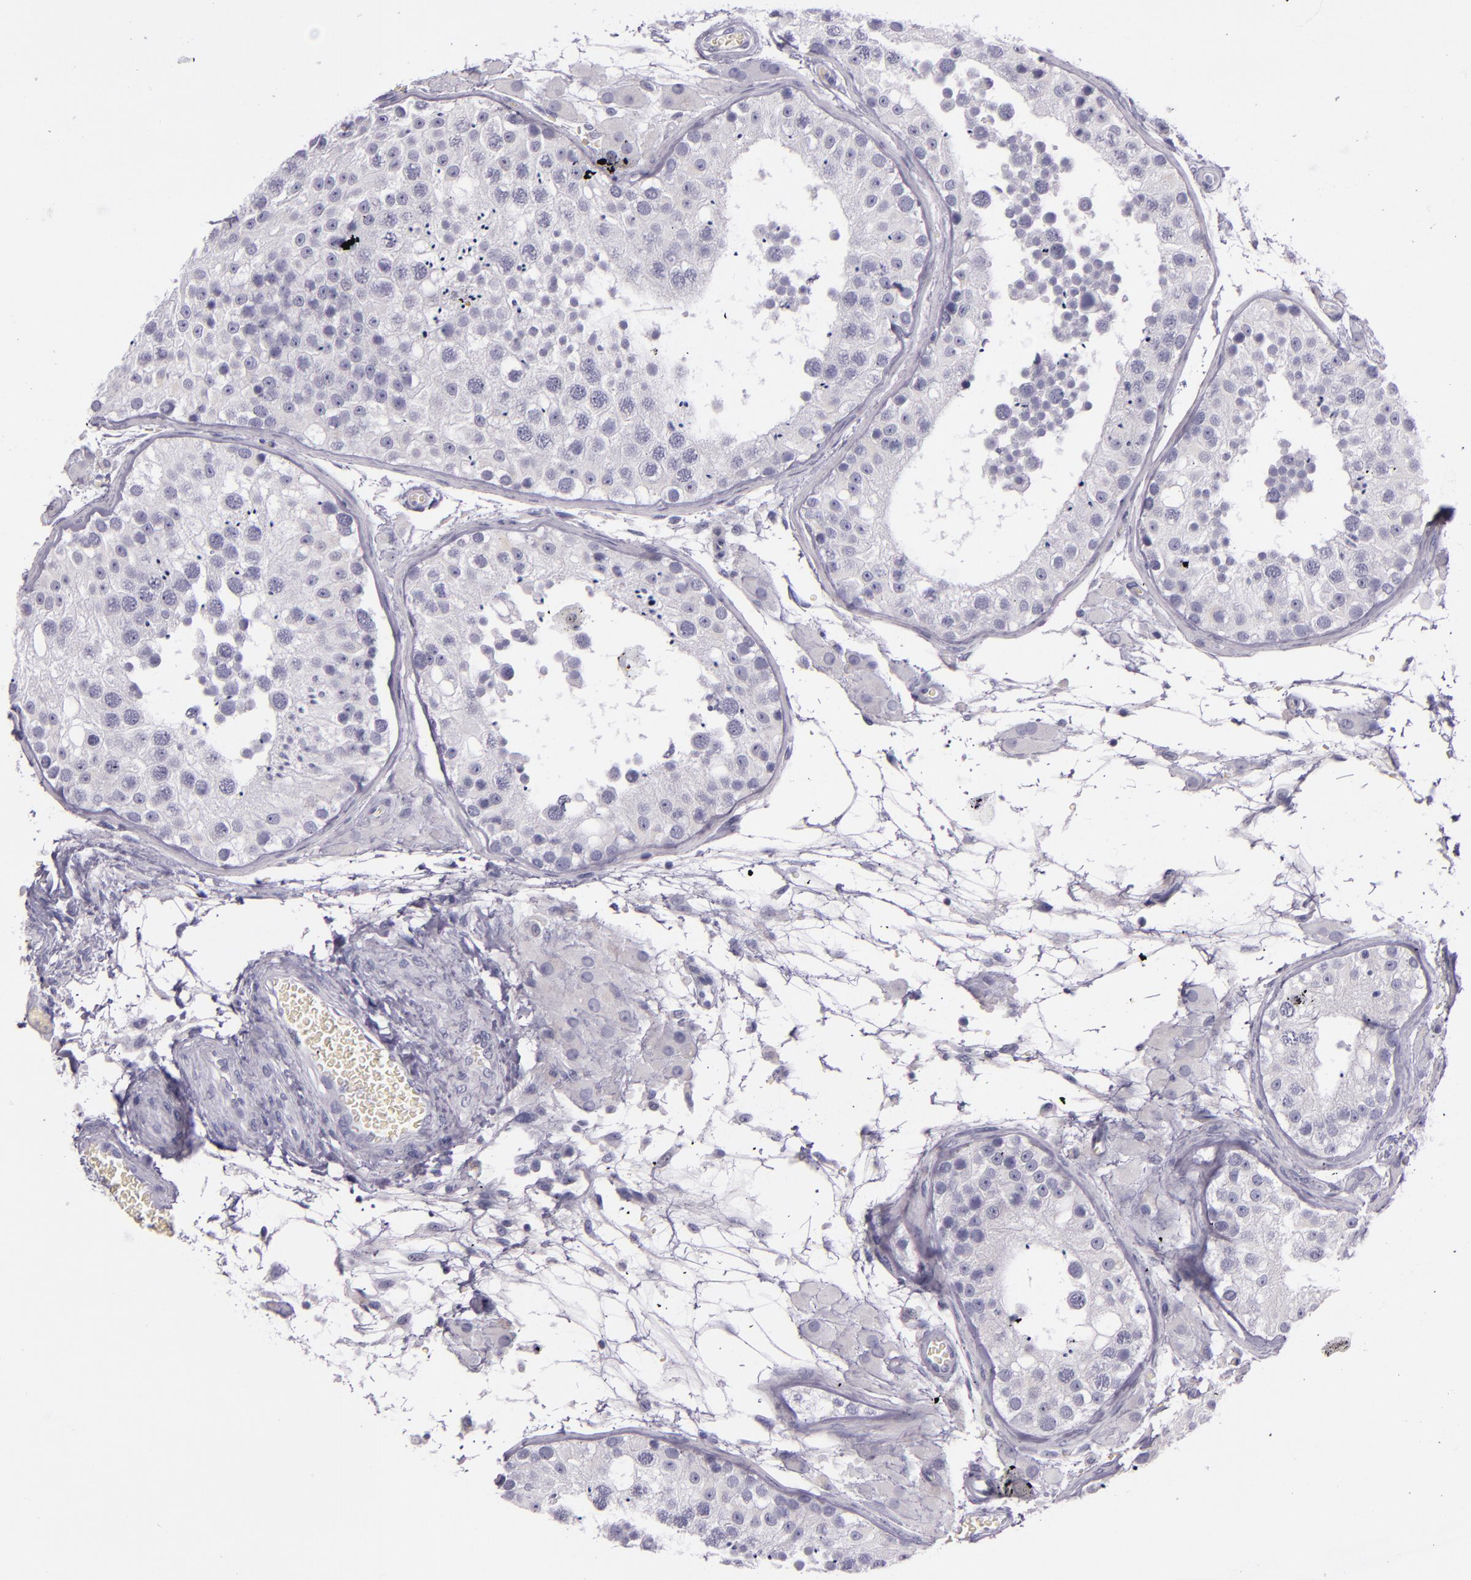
{"staining": {"intensity": "negative", "quantity": "none", "location": "none"}, "tissue": "testis", "cell_type": "Cells in seminiferous ducts", "image_type": "normal", "snomed": [{"axis": "morphology", "description": "Normal tissue, NOS"}, {"axis": "topography", "description": "Testis"}], "caption": "Immunohistochemistry of normal human testis shows no positivity in cells in seminiferous ducts. (DAB (3,3'-diaminobenzidine) IHC visualized using brightfield microscopy, high magnification).", "gene": "INA", "patient": {"sex": "male", "age": 26}}